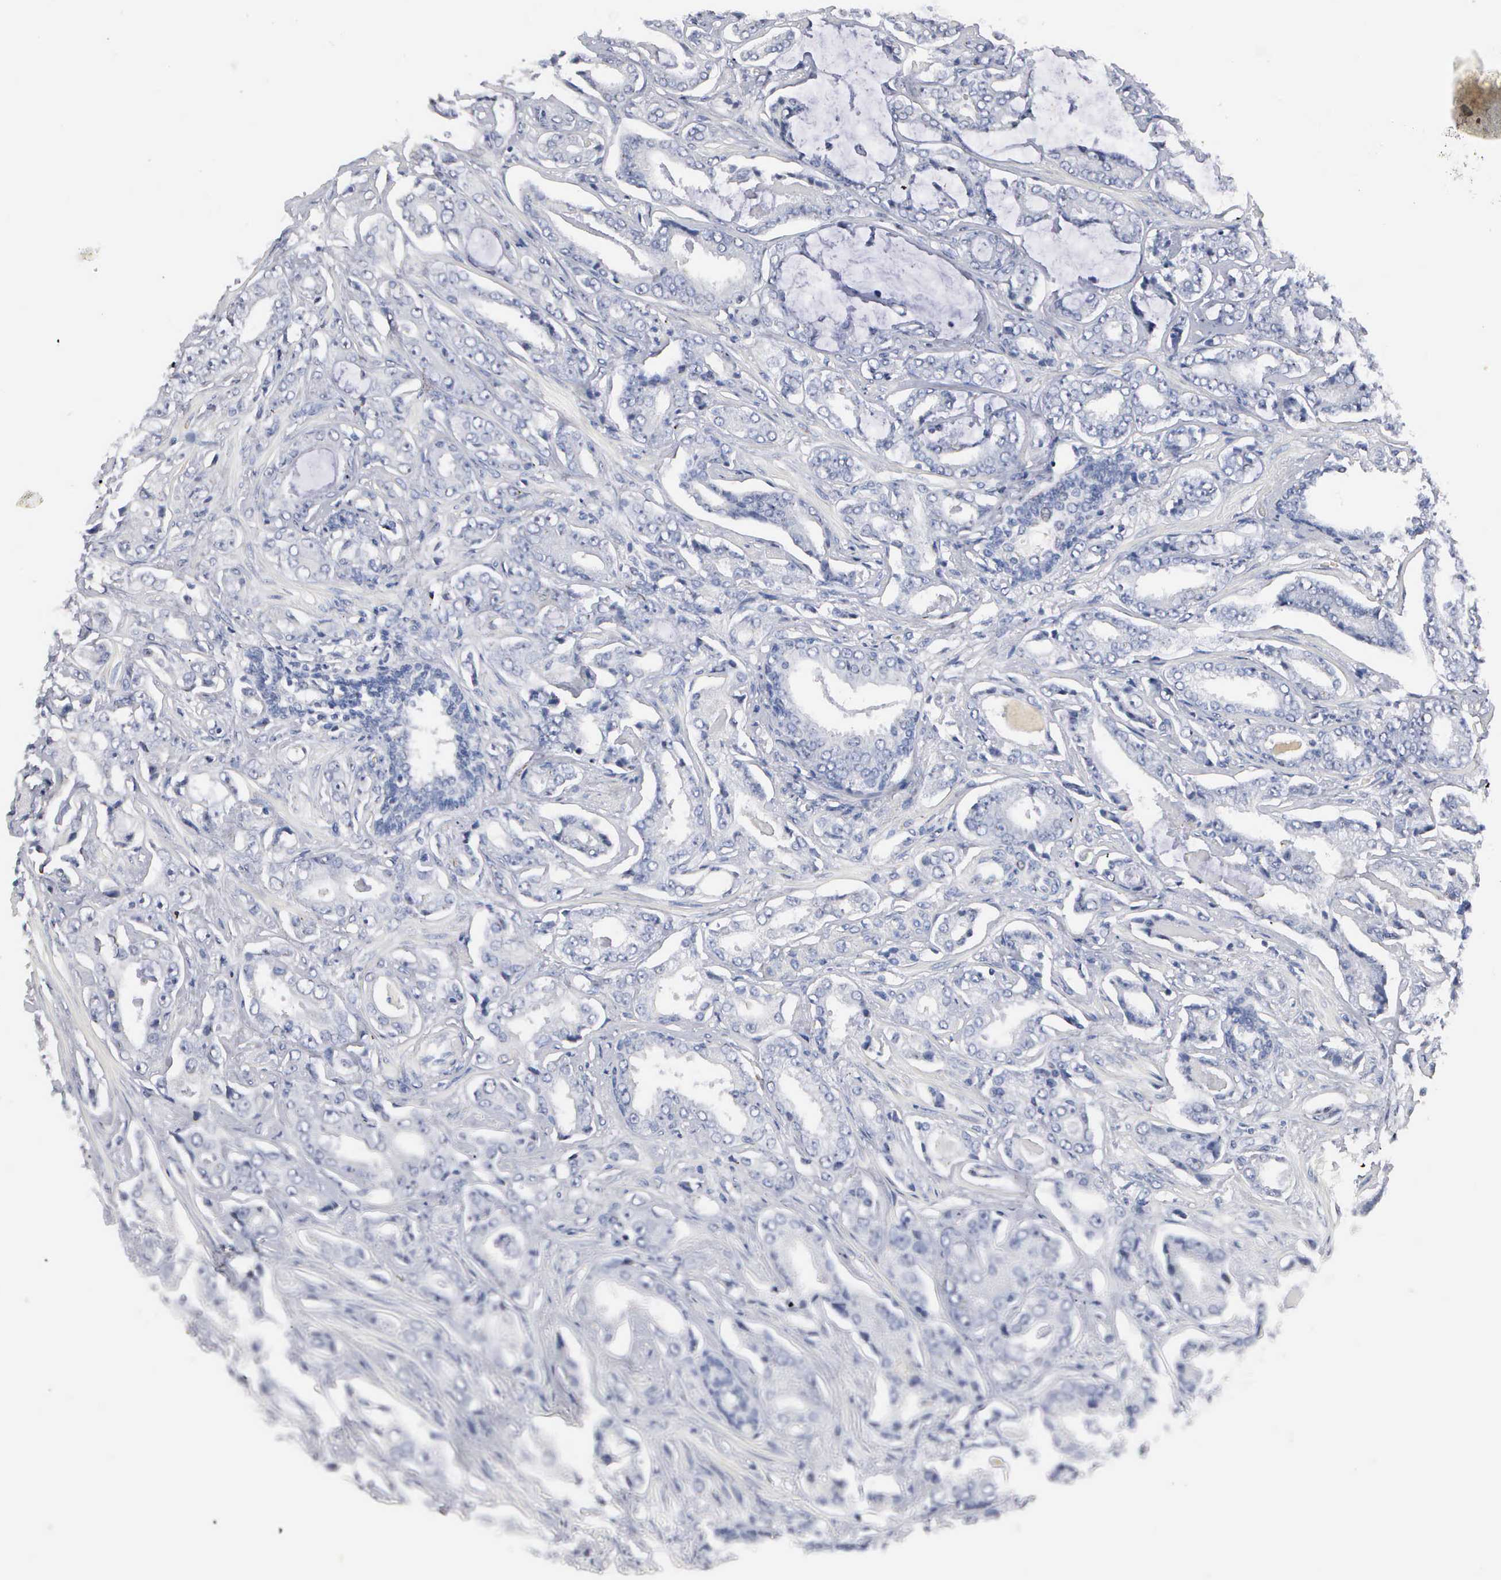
{"staining": {"intensity": "negative", "quantity": "none", "location": "none"}, "tissue": "prostate cancer", "cell_type": "Tumor cells", "image_type": "cancer", "snomed": [{"axis": "morphology", "description": "Adenocarcinoma, Low grade"}, {"axis": "topography", "description": "Prostate"}], "caption": "Immunohistochemical staining of prostate cancer (adenocarcinoma (low-grade)) demonstrates no significant positivity in tumor cells.", "gene": "ASPHD2", "patient": {"sex": "male", "age": 65}}